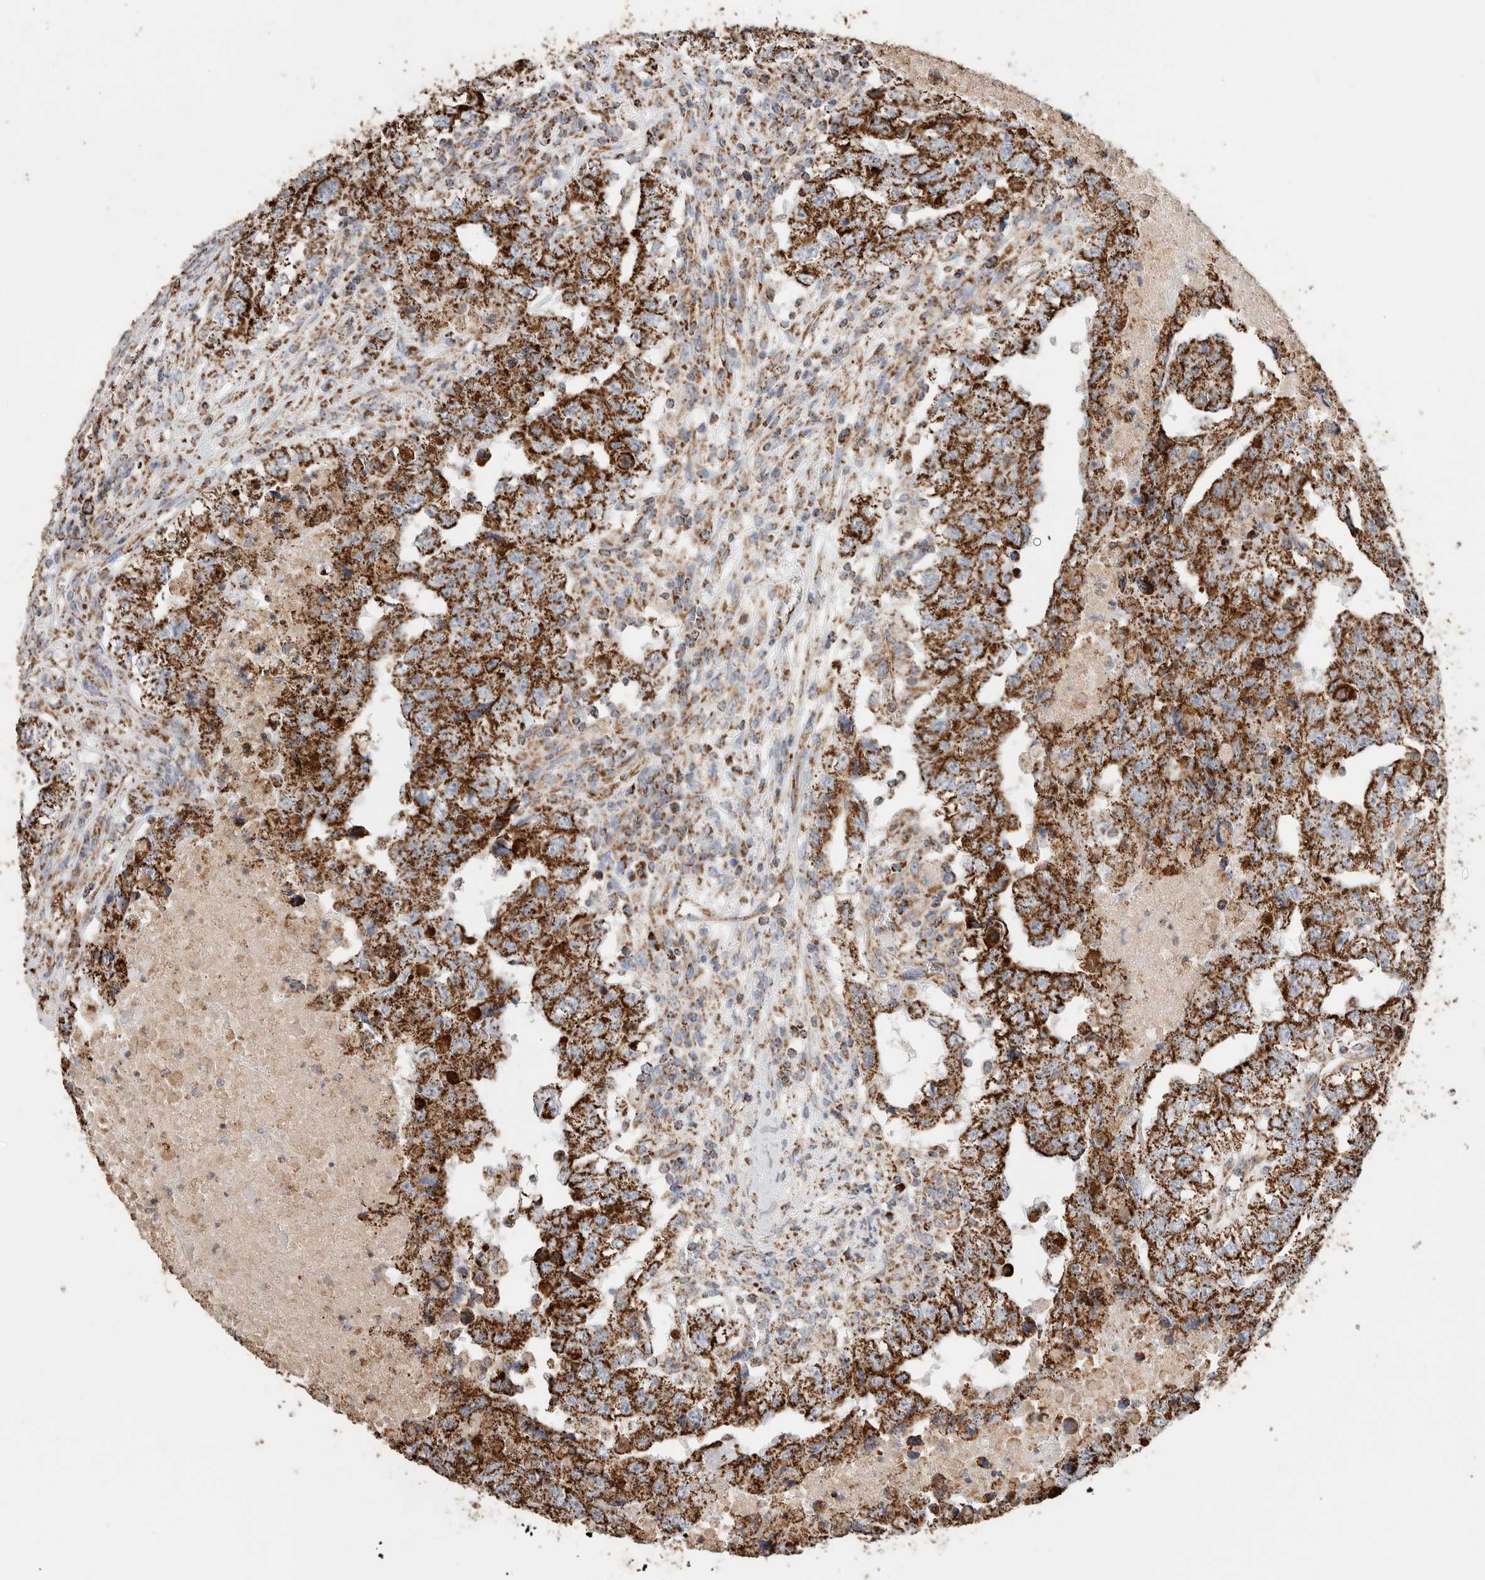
{"staining": {"intensity": "strong", "quantity": ">75%", "location": "cytoplasmic/membranous"}, "tissue": "testis cancer", "cell_type": "Tumor cells", "image_type": "cancer", "snomed": [{"axis": "morphology", "description": "Carcinoma, Embryonal, NOS"}, {"axis": "topography", "description": "Testis"}], "caption": "Protein staining of embryonal carcinoma (testis) tissue demonstrates strong cytoplasmic/membranous positivity in about >75% of tumor cells. The staining is performed using DAB brown chromogen to label protein expression. The nuclei are counter-stained blue using hematoxylin.", "gene": "C1QBP", "patient": {"sex": "male", "age": 36}}